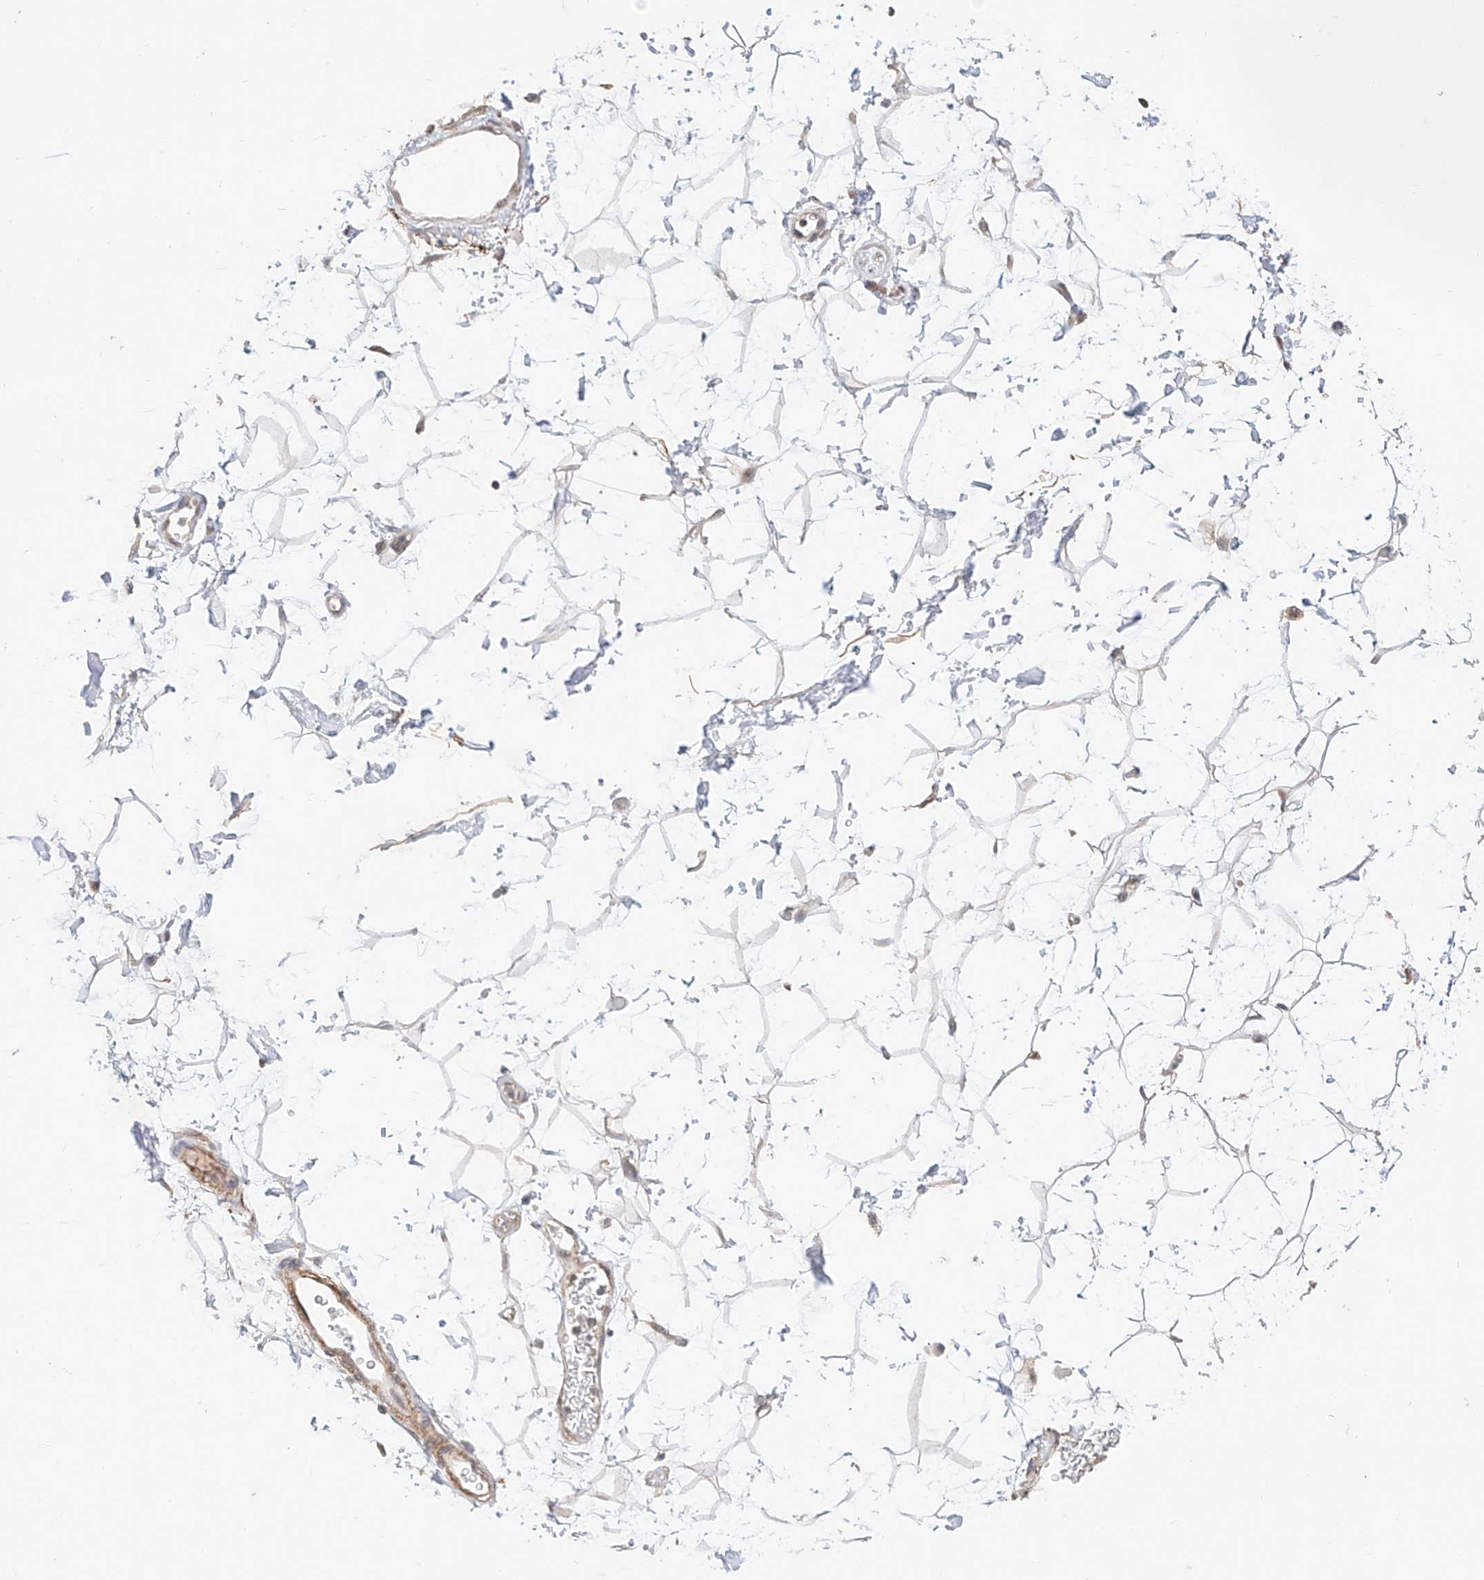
{"staining": {"intensity": "negative", "quantity": "none", "location": "none"}, "tissue": "adipose tissue", "cell_type": "Adipocytes", "image_type": "normal", "snomed": [{"axis": "morphology", "description": "Normal tissue, NOS"}, {"axis": "topography", "description": "Soft tissue"}], "caption": "Benign adipose tissue was stained to show a protein in brown. There is no significant positivity in adipocytes. (DAB IHC visualized using brightfield microscopy, high magnification).", "gene": "TSR2", "patient": {"sex": "male", "age": 72}}